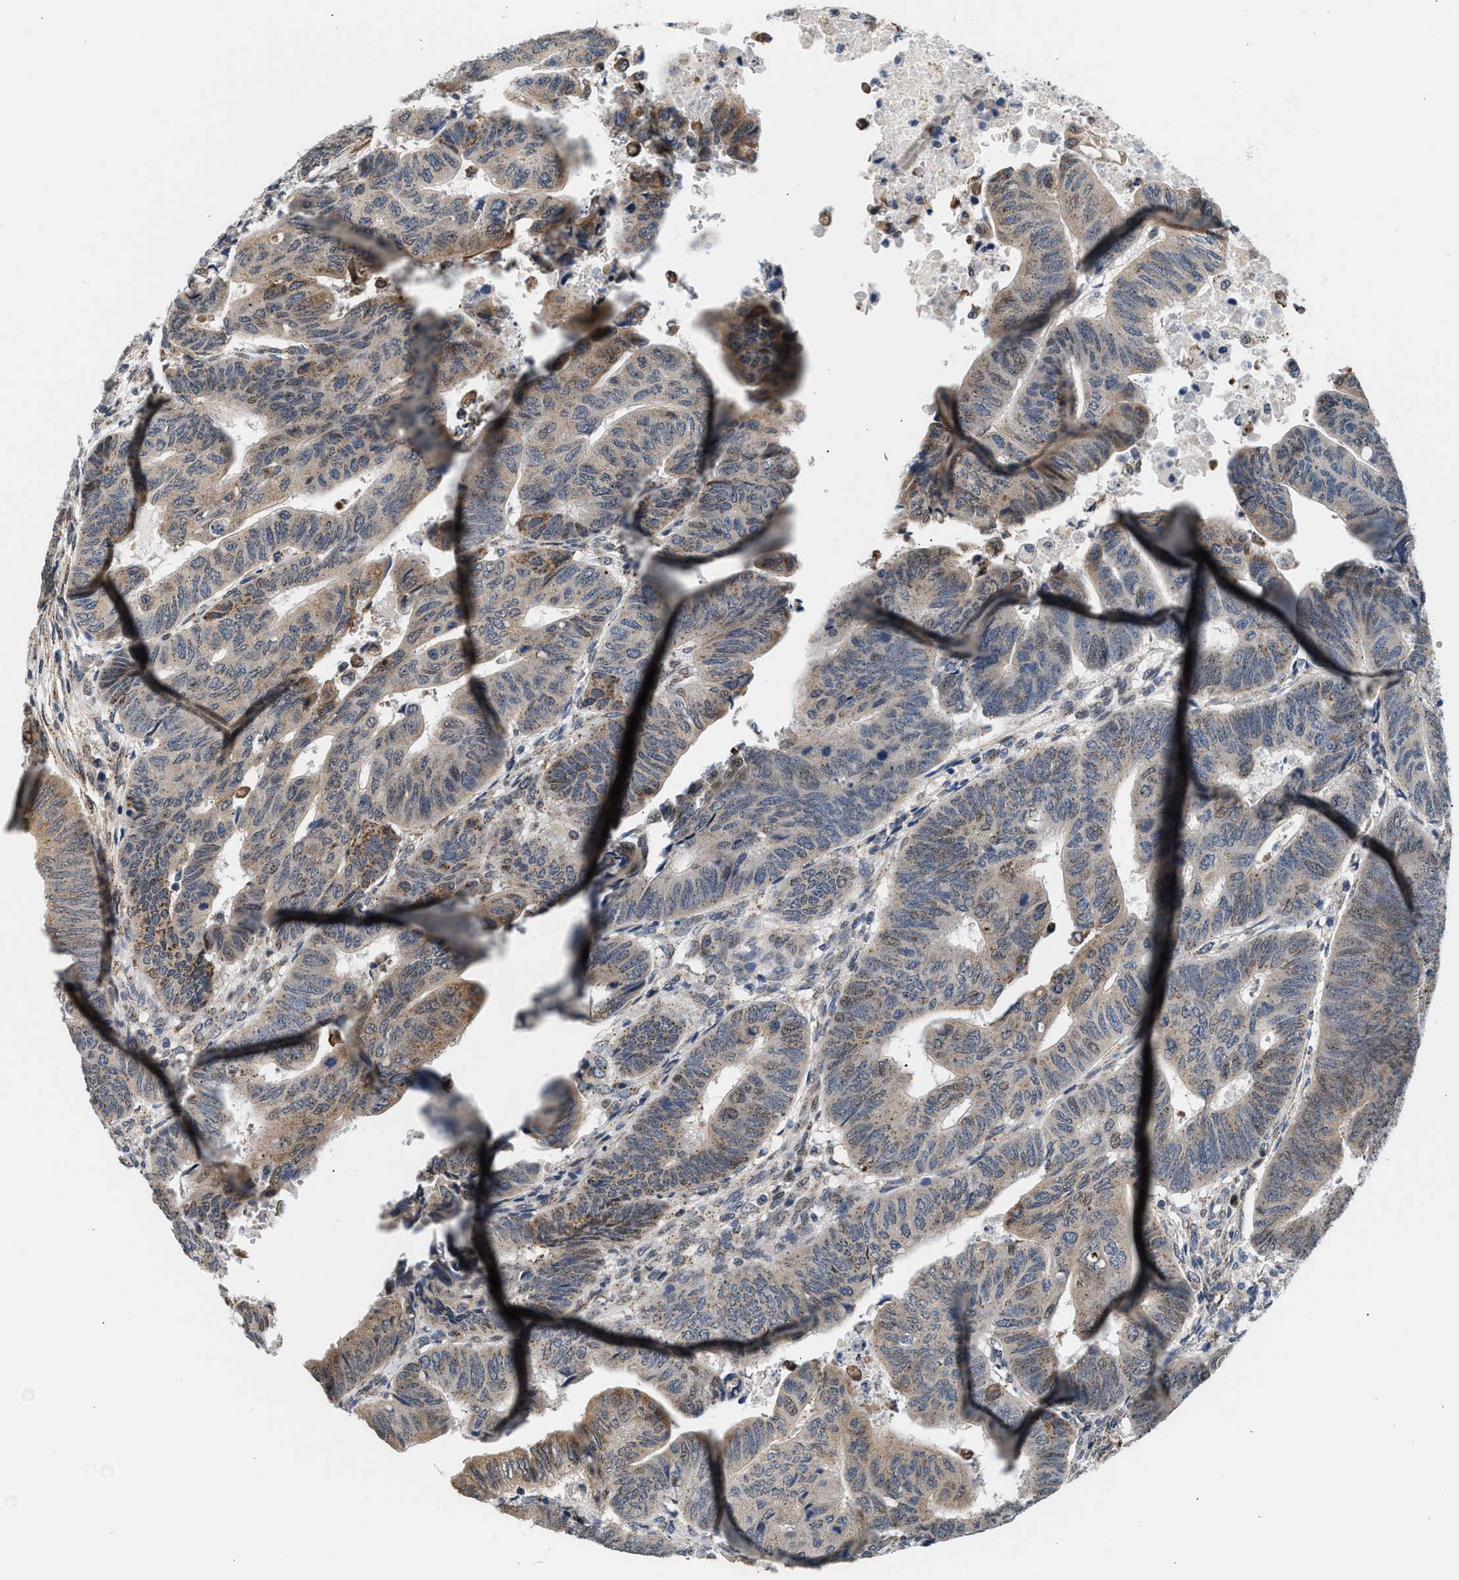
{"staining": {"intensity": "weak", "quantity": ">75%", "location": "cytoplasmic/membranous"}, "tissue": "colorectal cancer", "cell_type": "Tumor cells", "image_type": "cancer", "snomed": [{"axis": "morphology", "description": "Normal tissue, NOS"}, {"axis": "morphology", "description": "Adenocarcinoma, NOS"}, {"axis": "topography", "description": "Rectum"}, {"axis": "topography", "description": "Peripheral nerve tissue"}], "caption": "There is low levels of weak cytoplasmic/membranous positivity in tumor cells of adenocarcinoma (colorectal), as demonstrated by immunohistochemical staining (brown color).", "gene": "KCNMB2", "patient": {"sex": "male", "age": 92}}